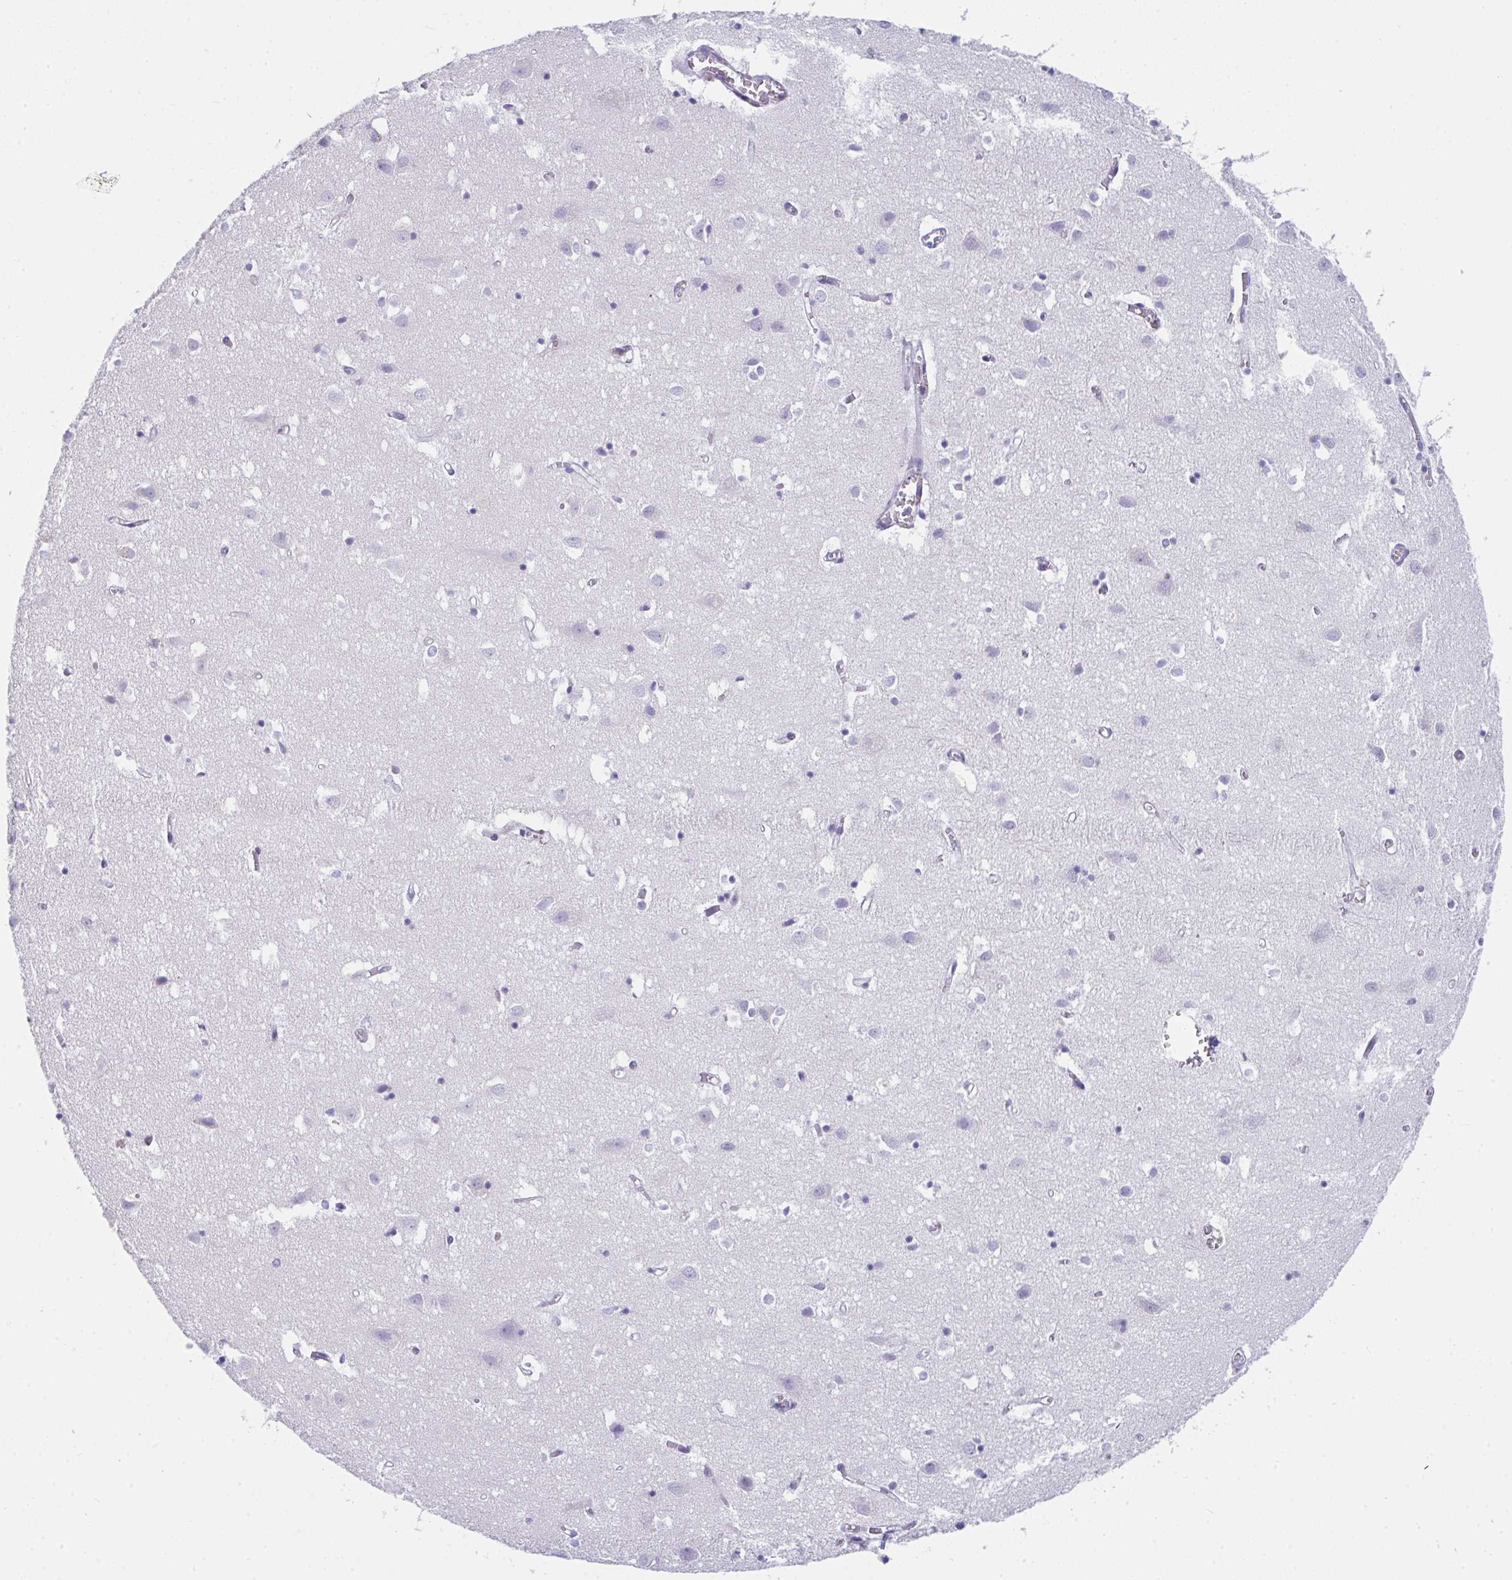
{"staining": {"intensity": "negative", "quantity": "none", "location": "none"}, "tissue": "cerebral cortex", "cell_type": "Endothelial cells", "image_type": "normal", "snomed": [{"axis": "morphology", "description": "Normal tissue, NOS"}, {"axis": "topography", "description": "Cerebral cortex"}], "caption": "An image of cerebral cortex stained for a protein displays no brown staining in endothelial cells.", "gene": "CDK13", "patient": {"sex": "male", "age": 70}}